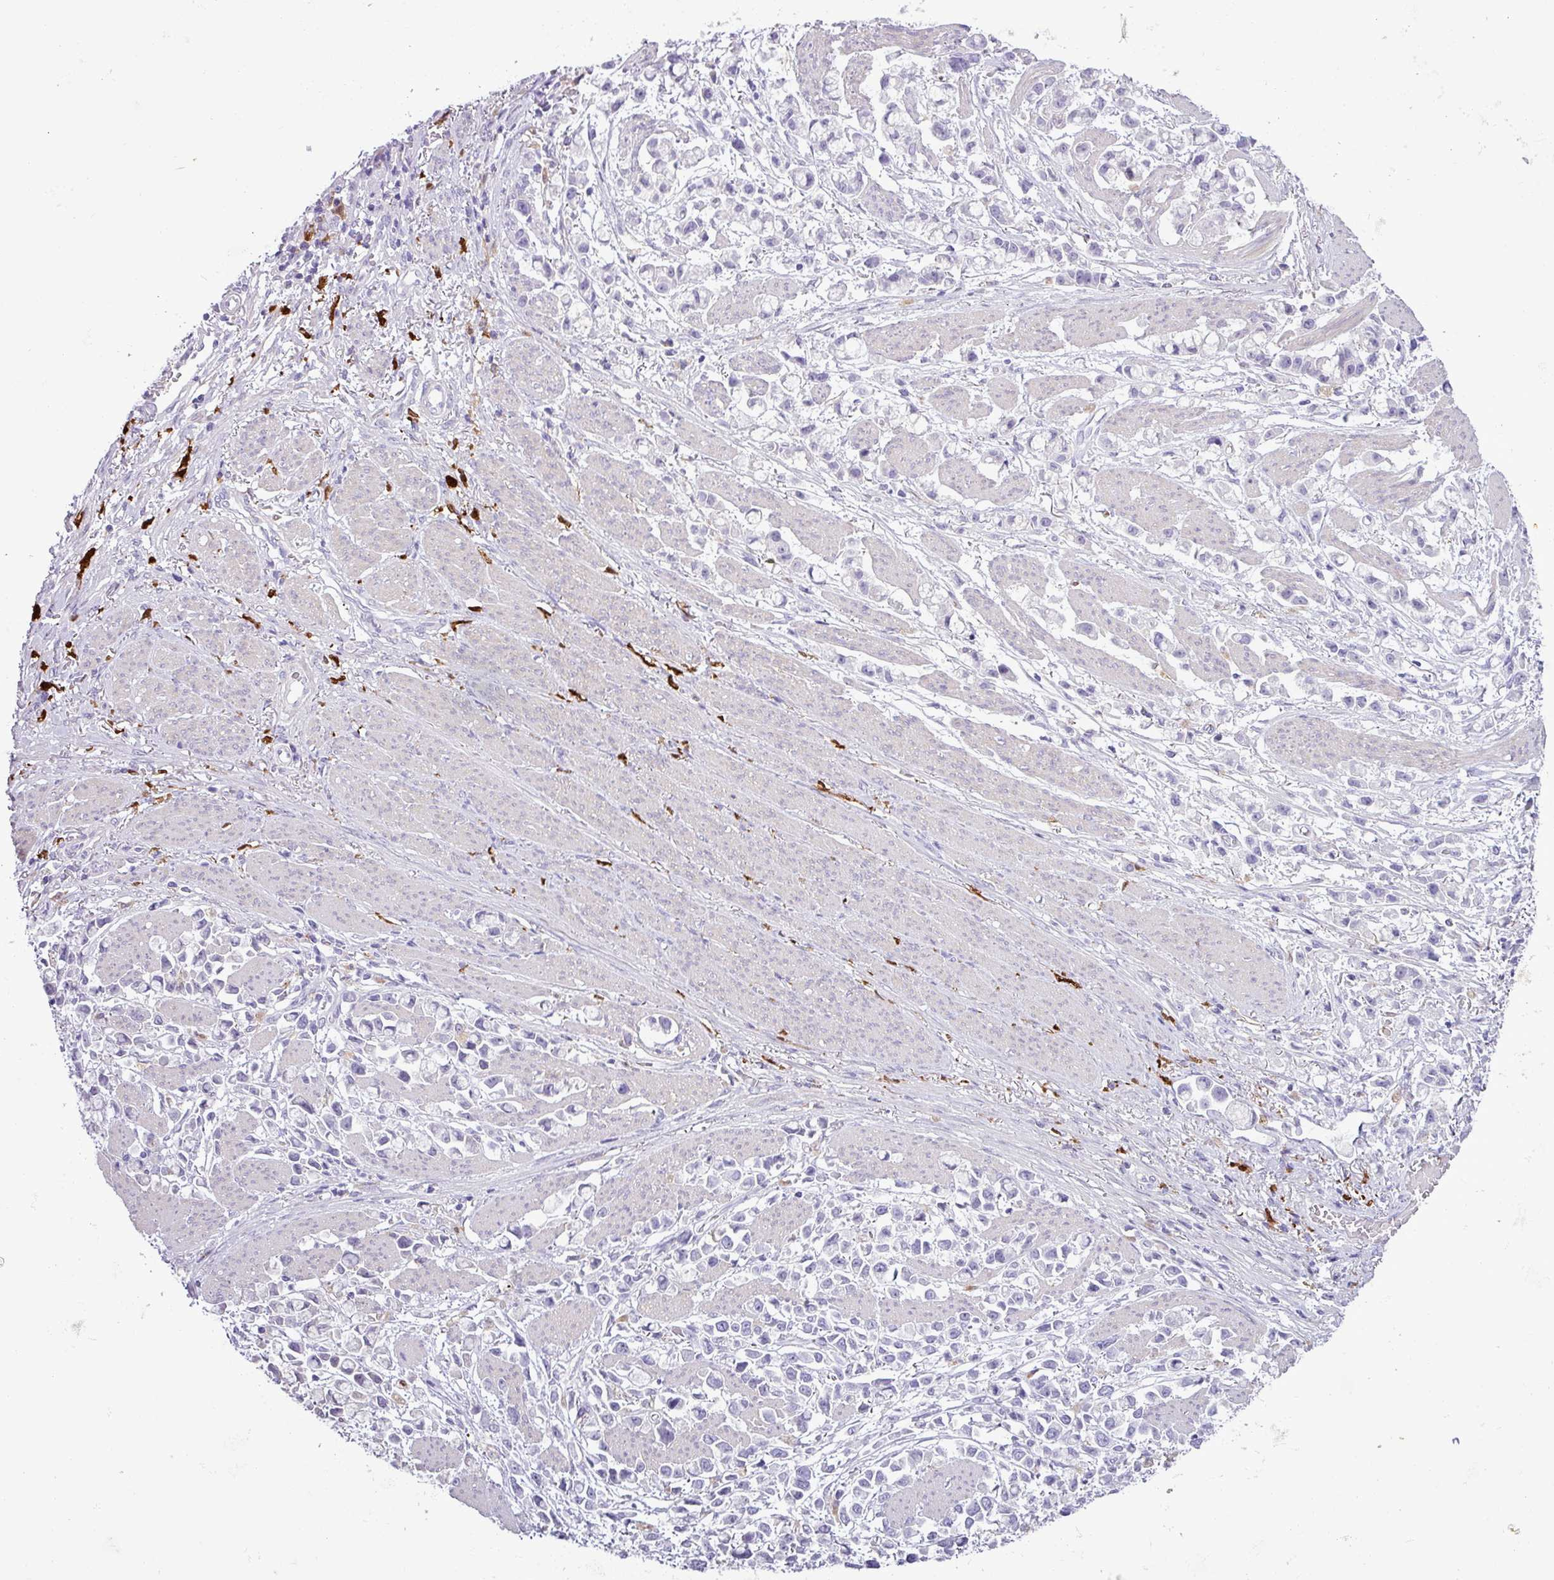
{"staining": {"intensity": "negative", "quantity": "none", "location": "none"}, "tissue": "stomach cancer", "cell_type": "Tumor cells", "image_type": "cancer", "snomed": [{"axis": "morphology", "description": "Adenocarcinoma, NOS"}, {"axis": "topography", "description": "Stomach"}], "caption": "Tumor cells are negative for protein expression in human stomach cancer. (DAB (3,3'-diaminobenzidine) immunohistochemistry (IHC), high magnification).", "gene": "TMEM200C", "patient": {"sex": "female", "age": 81}}